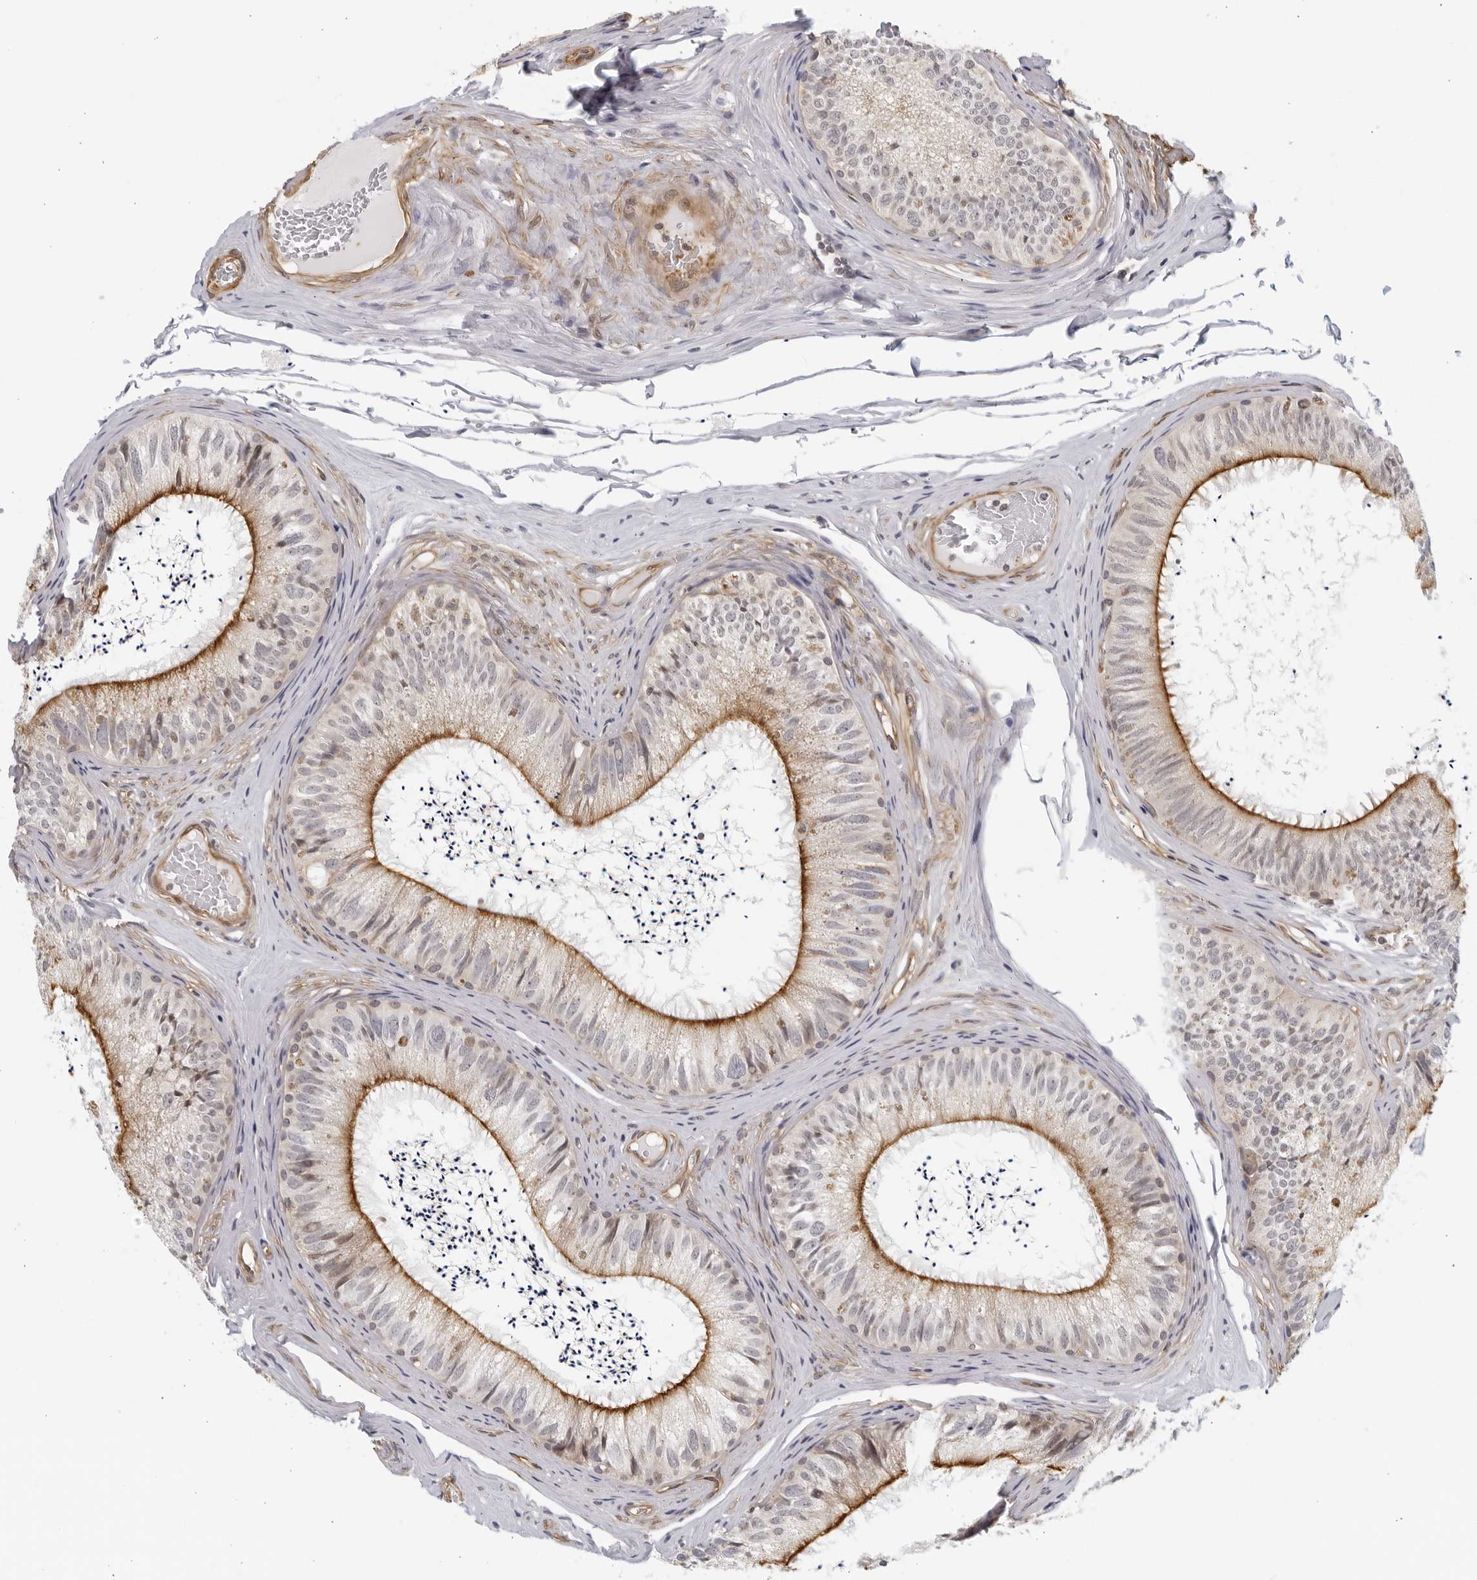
{"staining": {"intensity": "strong", "quantity": ">75%", "location": "cytoplasmic/membranous"}, "tissue": "epididymis", "cell_type": "Glandular cells", "image_type": "normal", "snomed": [{"axis": "morphology", "description": "Normal tissue, NOS"}, {"axis": "topography", "description": "Epididymis"}], "caption": "Glandular cells display high levels of strong cytoplasmic/membranous expression in about >75% of cells in benign human epididymis. Immunohistochemistry stains the protein of interest in brown and the nuclei are stained blue.", "gene": "SERTAD4", "patient": {"sex": "male", "age": 79}}